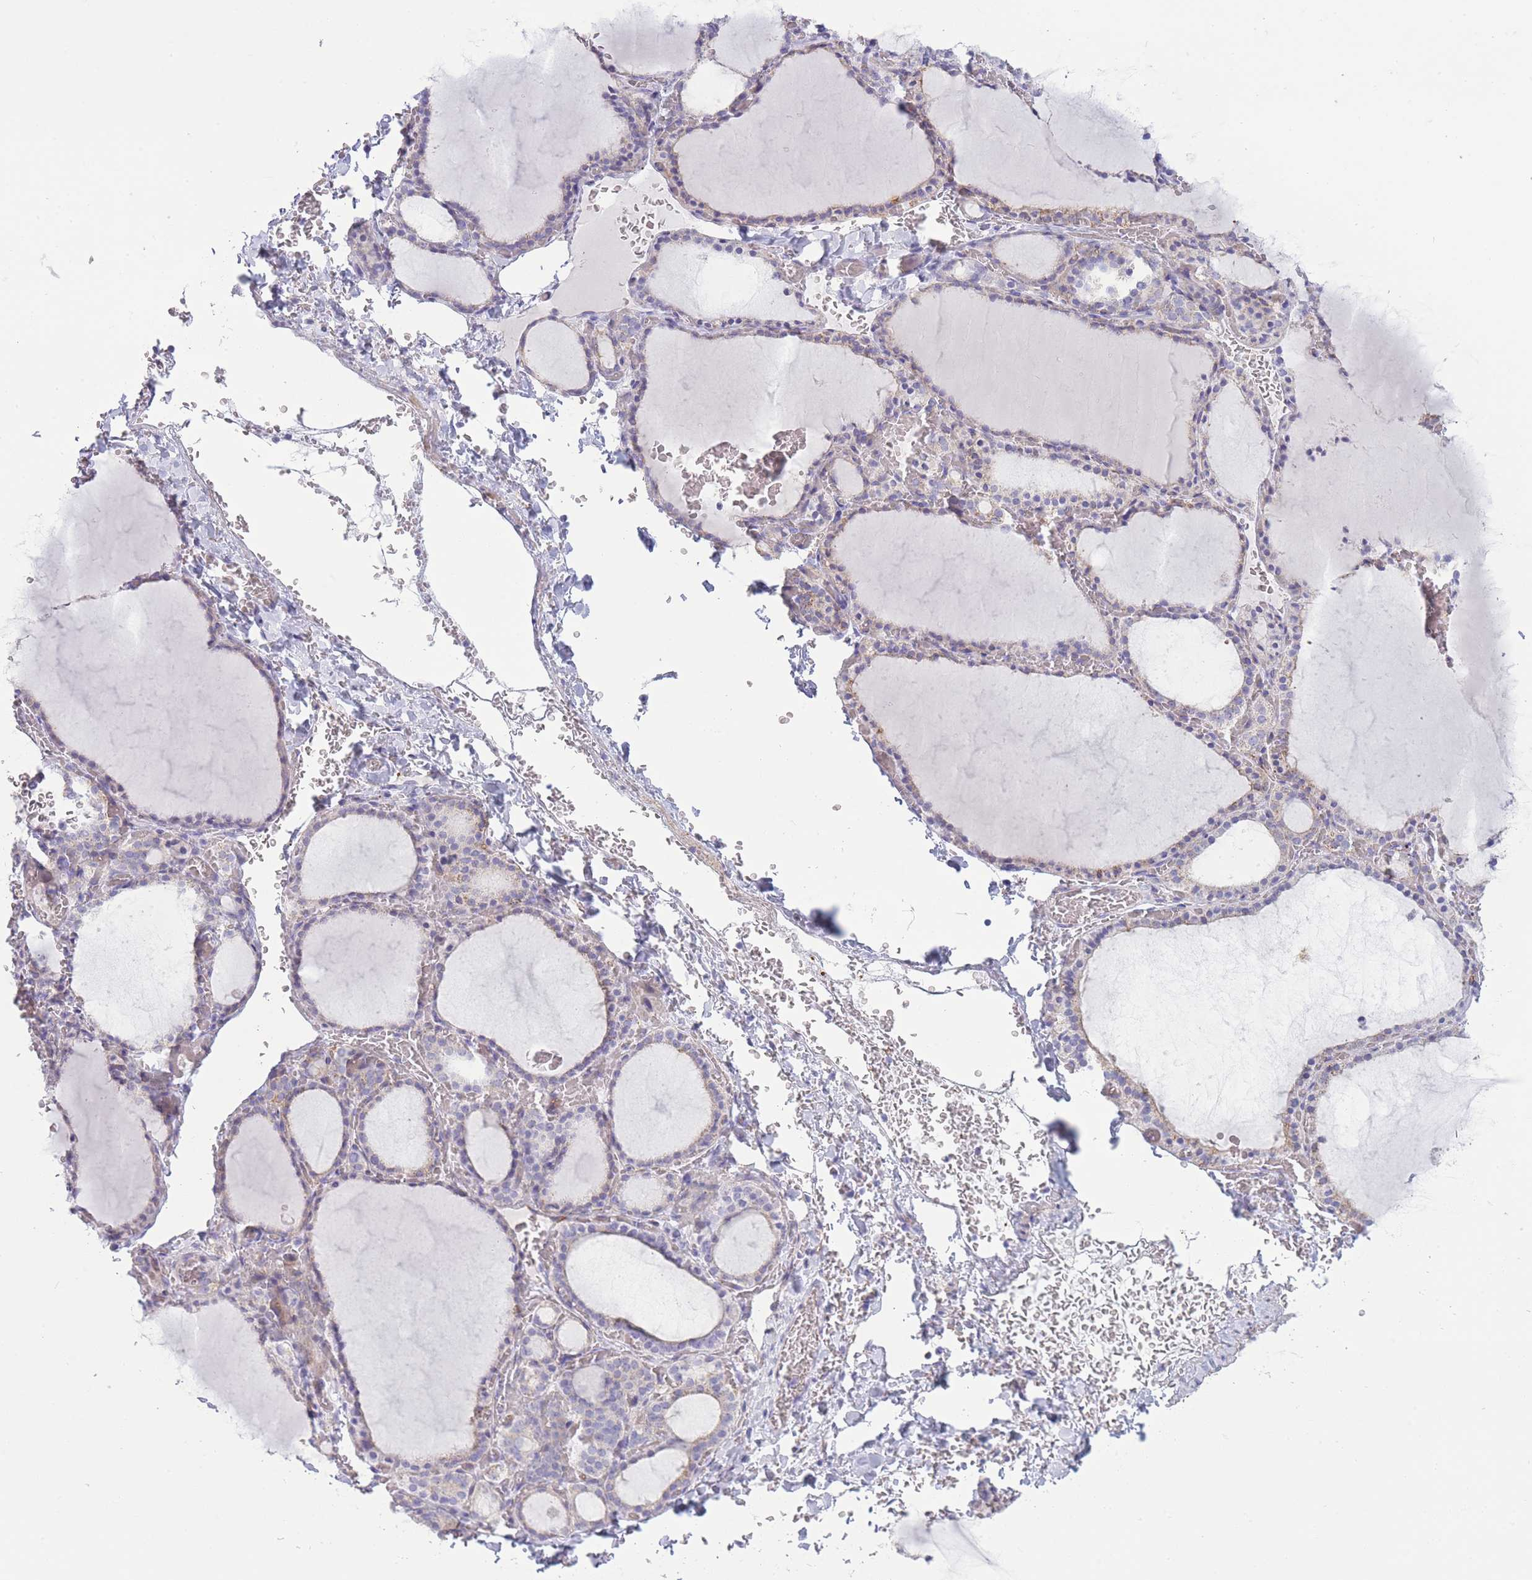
{"staining": {"intensity": "moderate", "quantity": "<25%", "location": "cytoplasmic/membranous"}, "tissue": "thyroid gland", "cell_type": "Glandular cells", "image_type": "normal", "snomed": [{"axis": "morphology", "description": "Normal tissue, NOS"}, {"axis": "topography", "description": "Thyroid gland"}], "caption": "The image displays immunohistochemical staining of normal thyroid gland. There is moderate cytoplasmic/membranous positivity is appreciated in approximately <25% of glandular cells.", "gene": "UTP14A", "patient": {"sex": "female", "age": 39}}